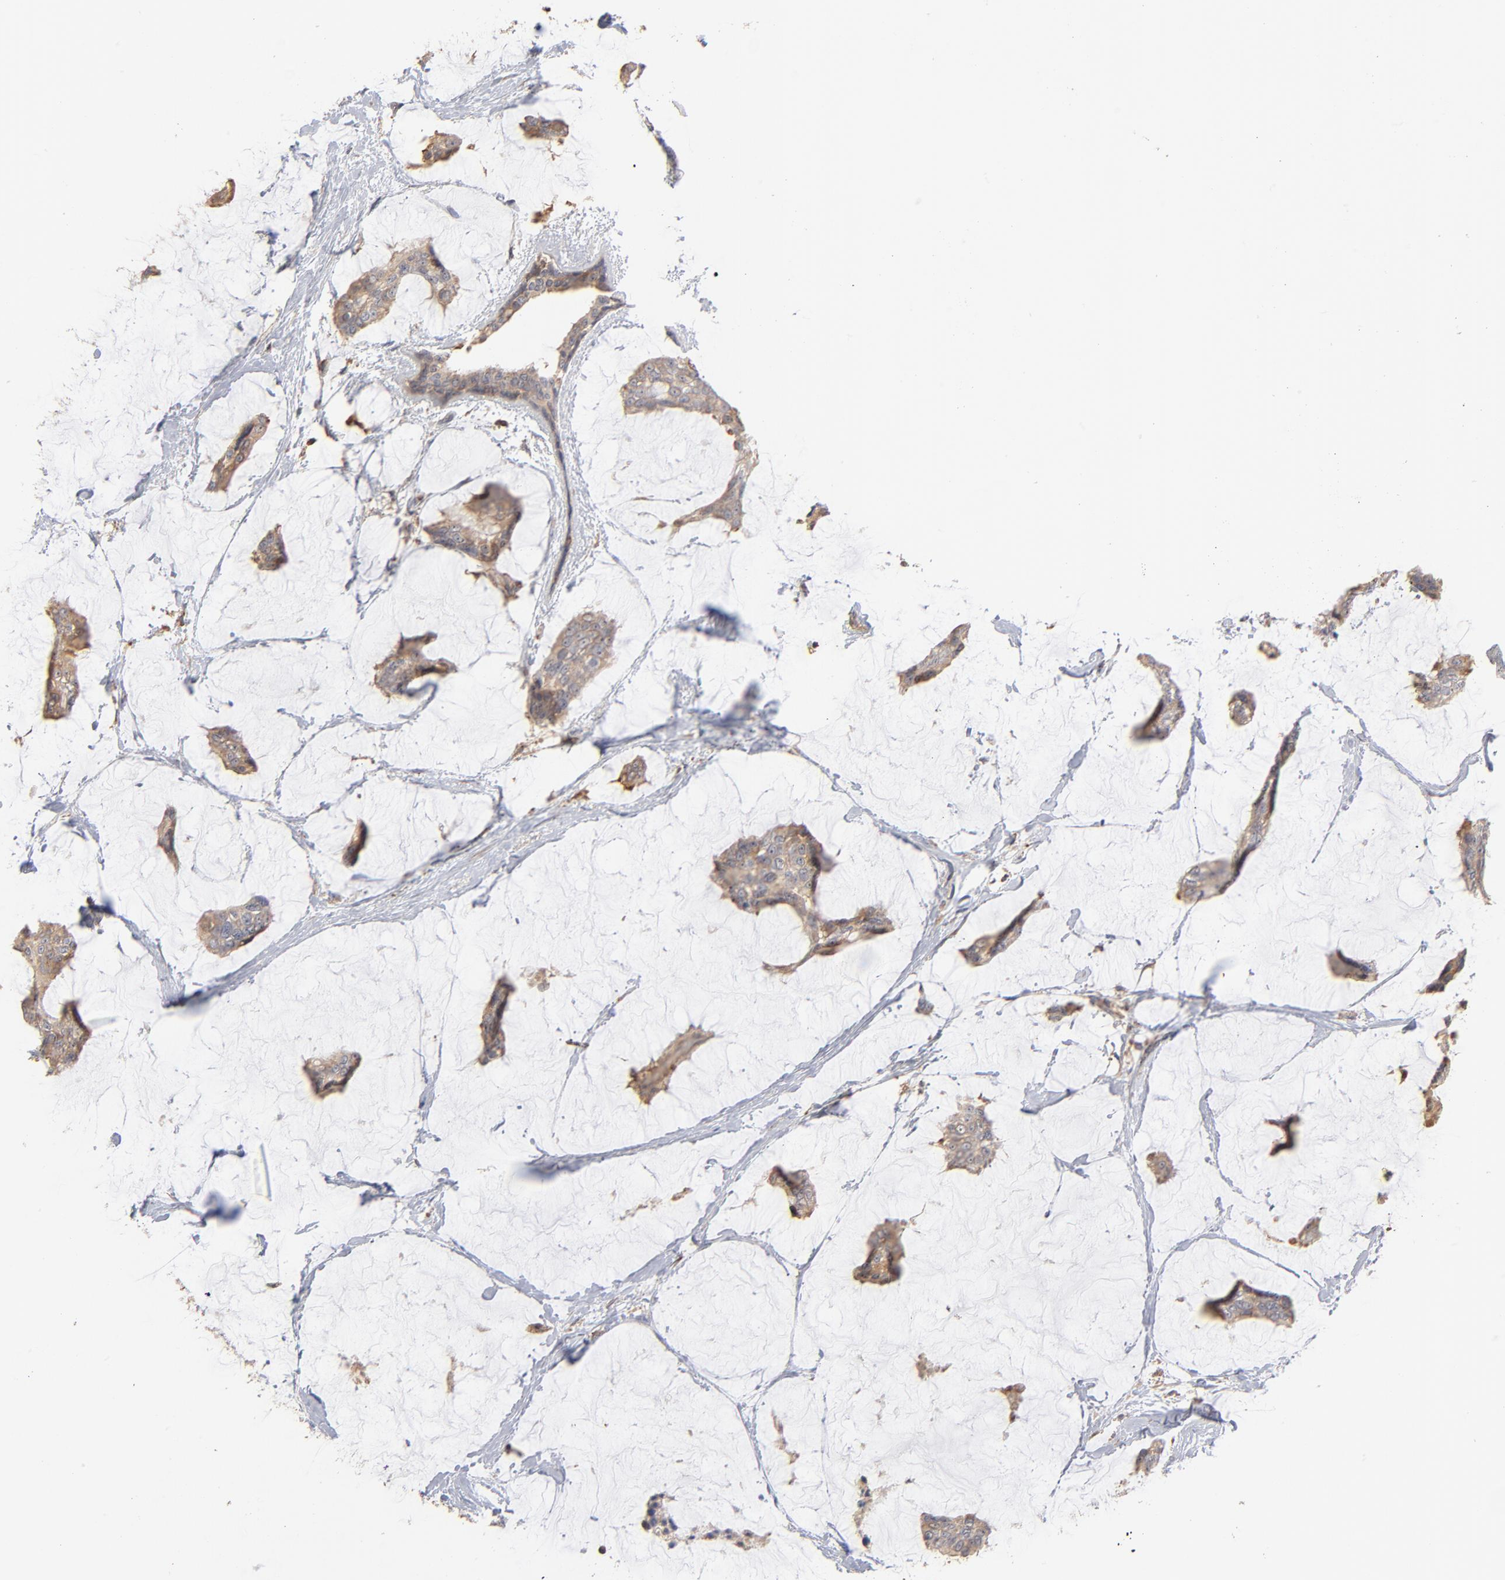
{"staining": {"intensity": "moderate", "quantity": ">75%", "location": "cytoplasmic/membranous"}, "tissue": "breast cancer", "cell_type": "Tumor cells", "image_type": "cancer", "snomed": [{"axis": "morphology", "description": "Duct carcinoma"}, {"axis": "topography", "description": "Breast"}], "caption": "Immunohistochemical staining of breast cancer exhibits medium levels of moderate cytoplasmic/membranous expression in approximately >75% of tumor cells.", "gene": "RNF213", "patient": {"sex": "female", "age": 93}}